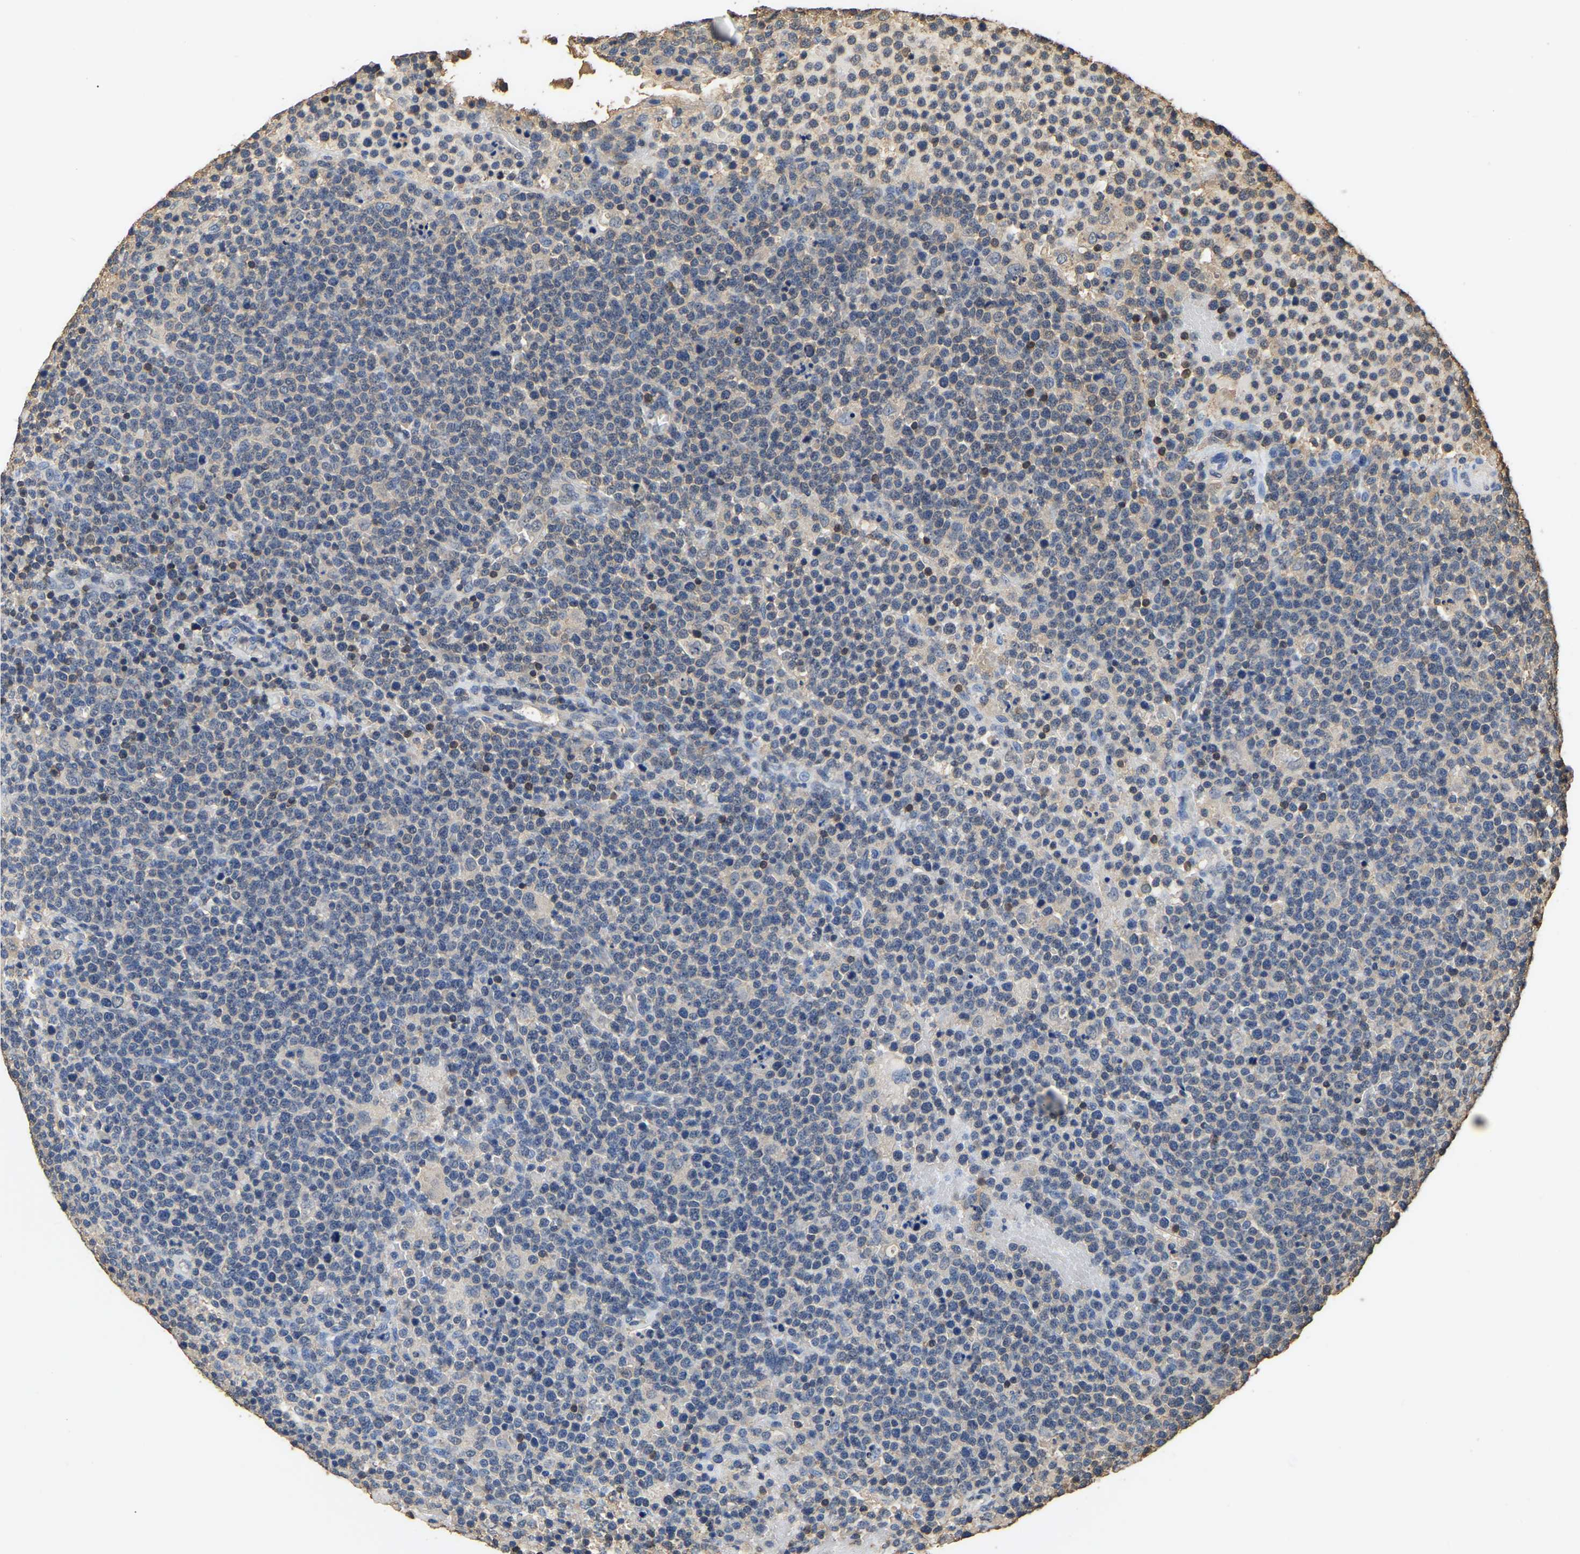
{"staining": {"intensity": "negative", "quantity": "none", "location": "none"}, "tissue": "lymphoma", "cell_type": "Tumor cells", "image_type": "cancer", "snomed": [{"axis": "morphology", "description": "Malignant lymphoma, non-Hodgkin's type, High grade"}, {"axis": "topography", "description": "Lymph node"}], "caption": "An immunohistochemistry micrograph of high-grade malignant lymphoma, non-Hodgkin's type is shown. There is no staining in tumor cells of high-grade malignant lymphoma, non-Hodgkin's type.", "gene": "LDHB", "patient": {"sex": "male", "age": 61}}